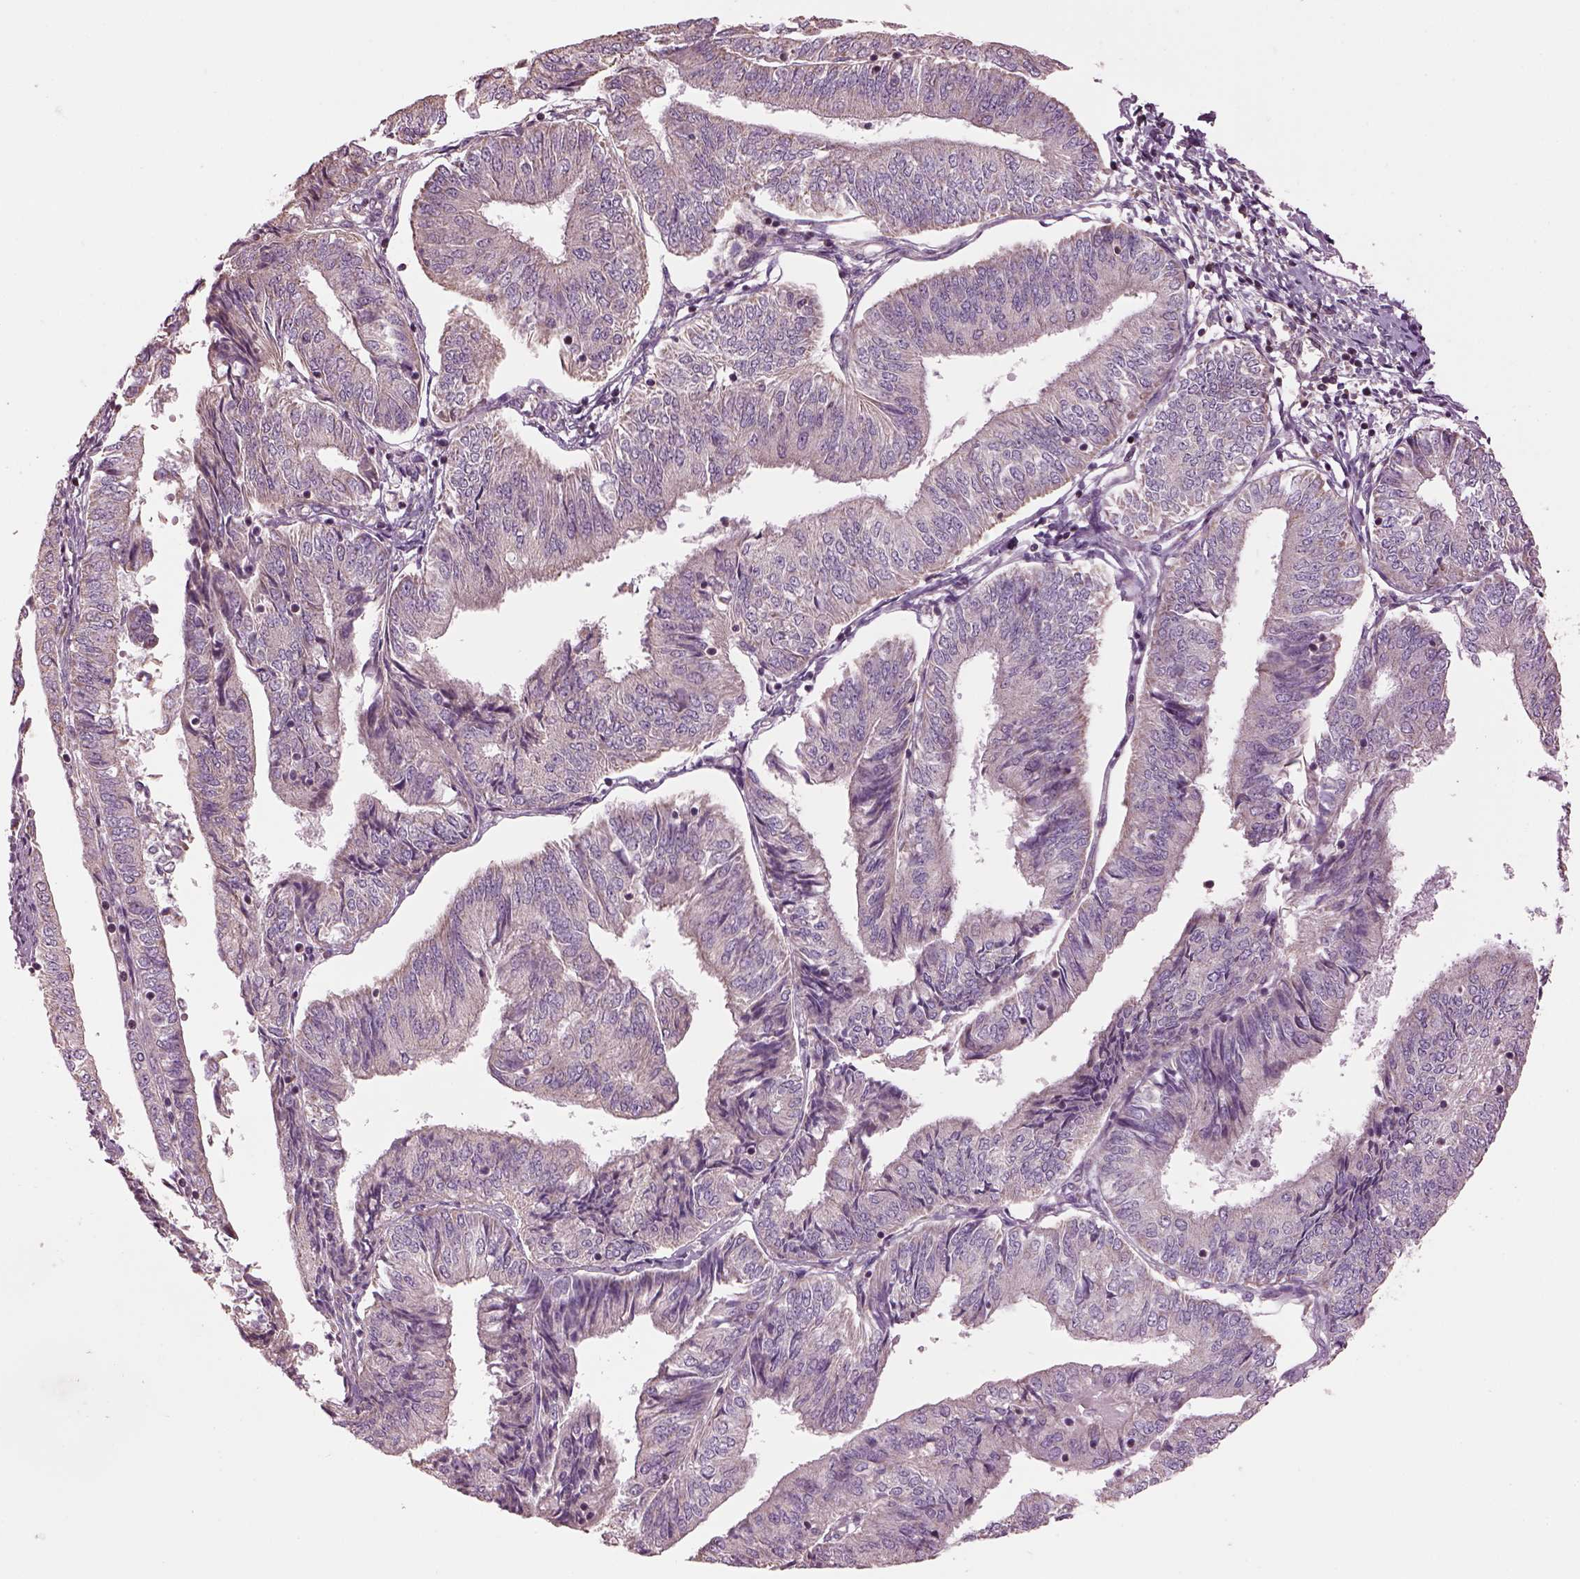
{"staining": {"intensity": "negative", "quantity": "none", "location": "none"}, "tissue": "endometrial cancer", "cell_type": "Tumor cells", "image_type": "cancer", "snomed": [{"axis": "morphology", "description": "Adenocarcinoma, NOS"}, {"axis": "topography", "description": "Endometrium"}], "caption": "High magnification brightfield microscopy of endometrial cancer stained with DAB (brown) and counterstained with hematoxylin (blue): tumor cells show no significant expression.", "gene": "SPATA7", "patient": {"sex": "female", "age": 58}}